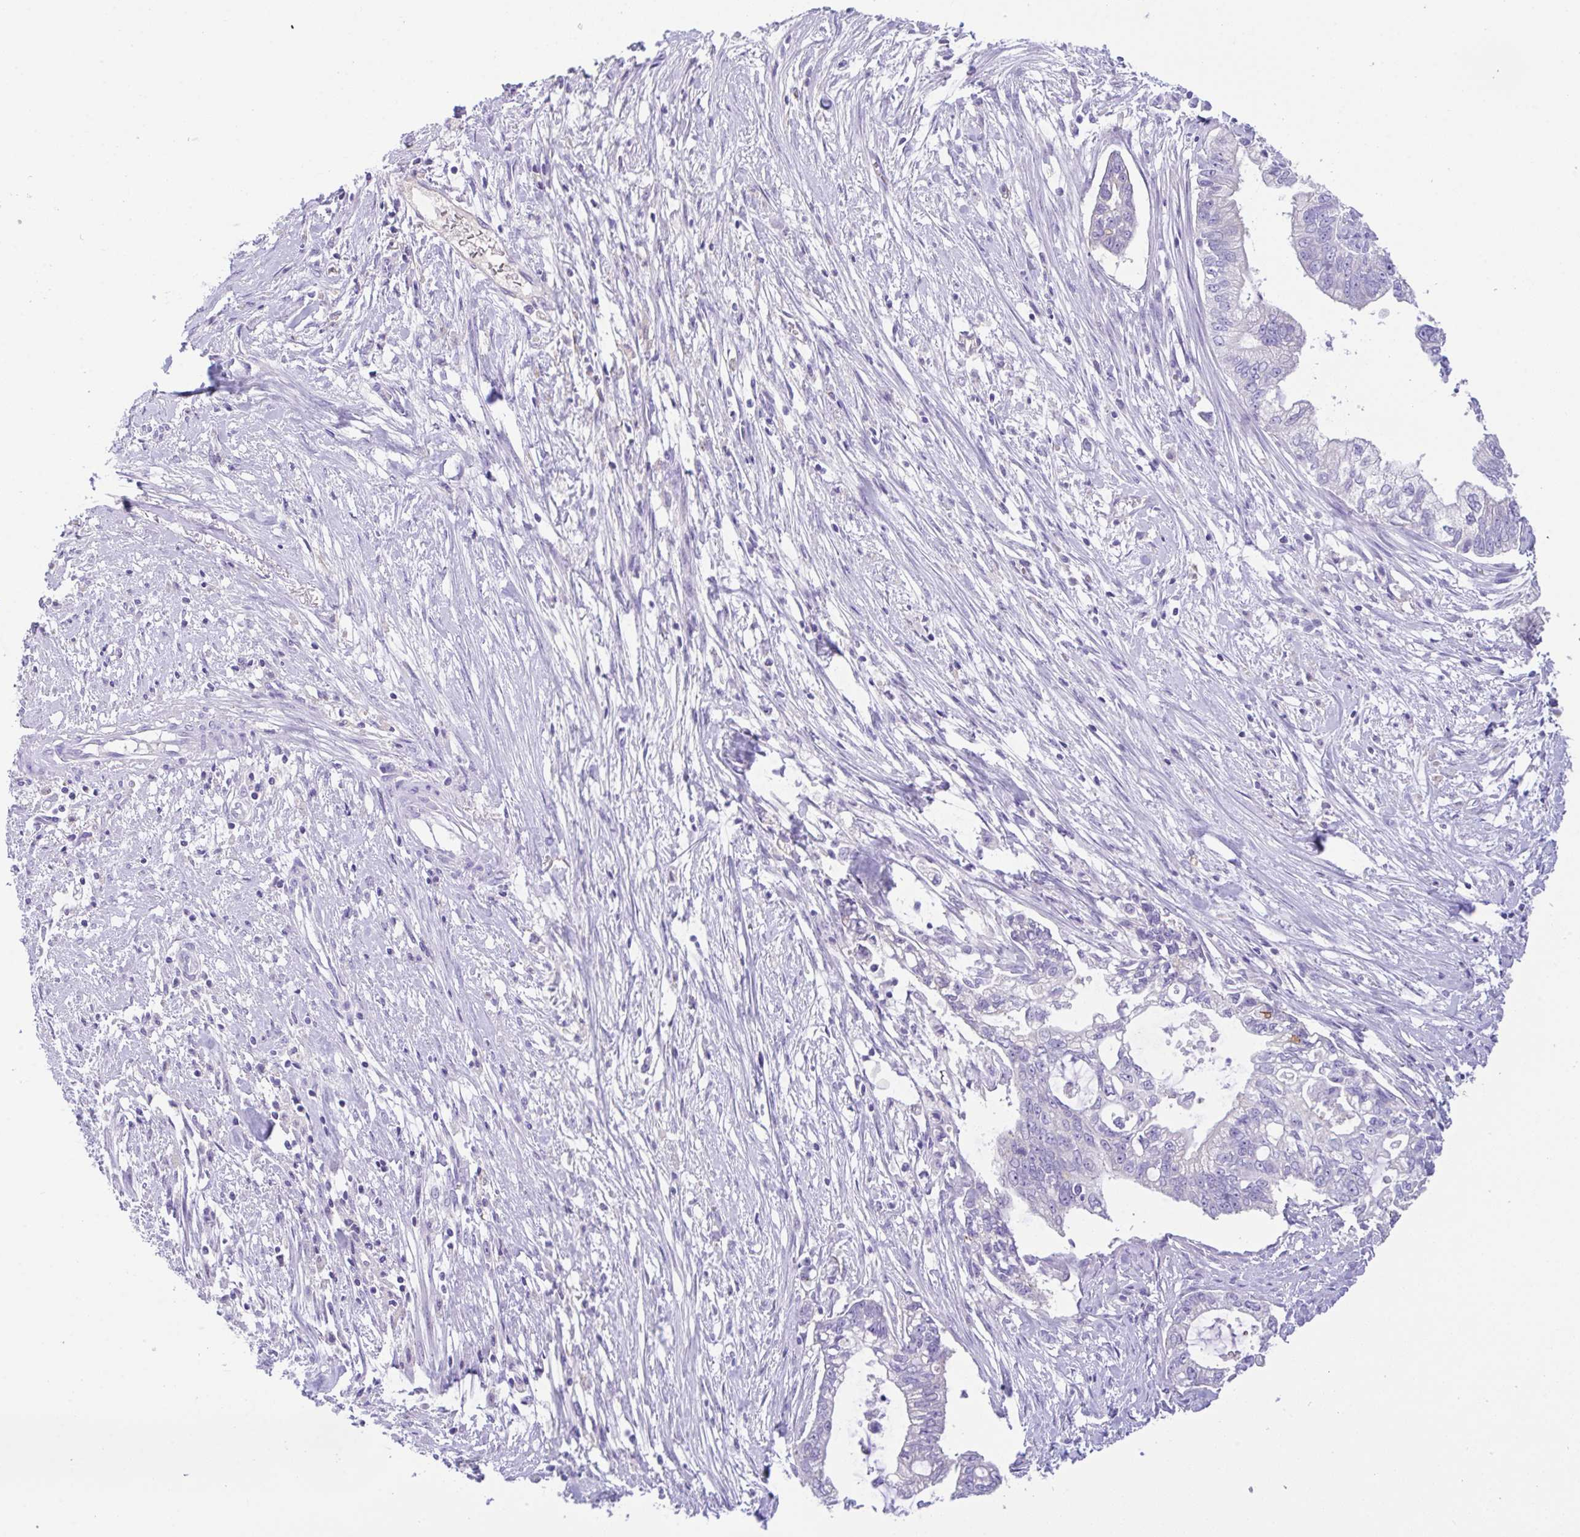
{"staining": {"intensity": "negative", "quantity": "none", "location": "none"}, "tissue": "pancreatic cancer", "cell_type": "Tumor cells", "image_type": "cancer", "snomed": [{"axis": "morphology", "description": "Adenocarcinoma, NOS"}, {"axis": "topography", "description": "Pancreas"}], "caption": "The IHC histopathology image has no significant expression in tumor cells of pancreatic adenocarcinoma tissue. (Stains: DAB immunohistochemistry (IHC) with hematoxylin counter stain, Microscopy: brightfield microscopy at high magnification).", "gene": "FBXL20", "patient": {"sex": "male", "age": 70}}